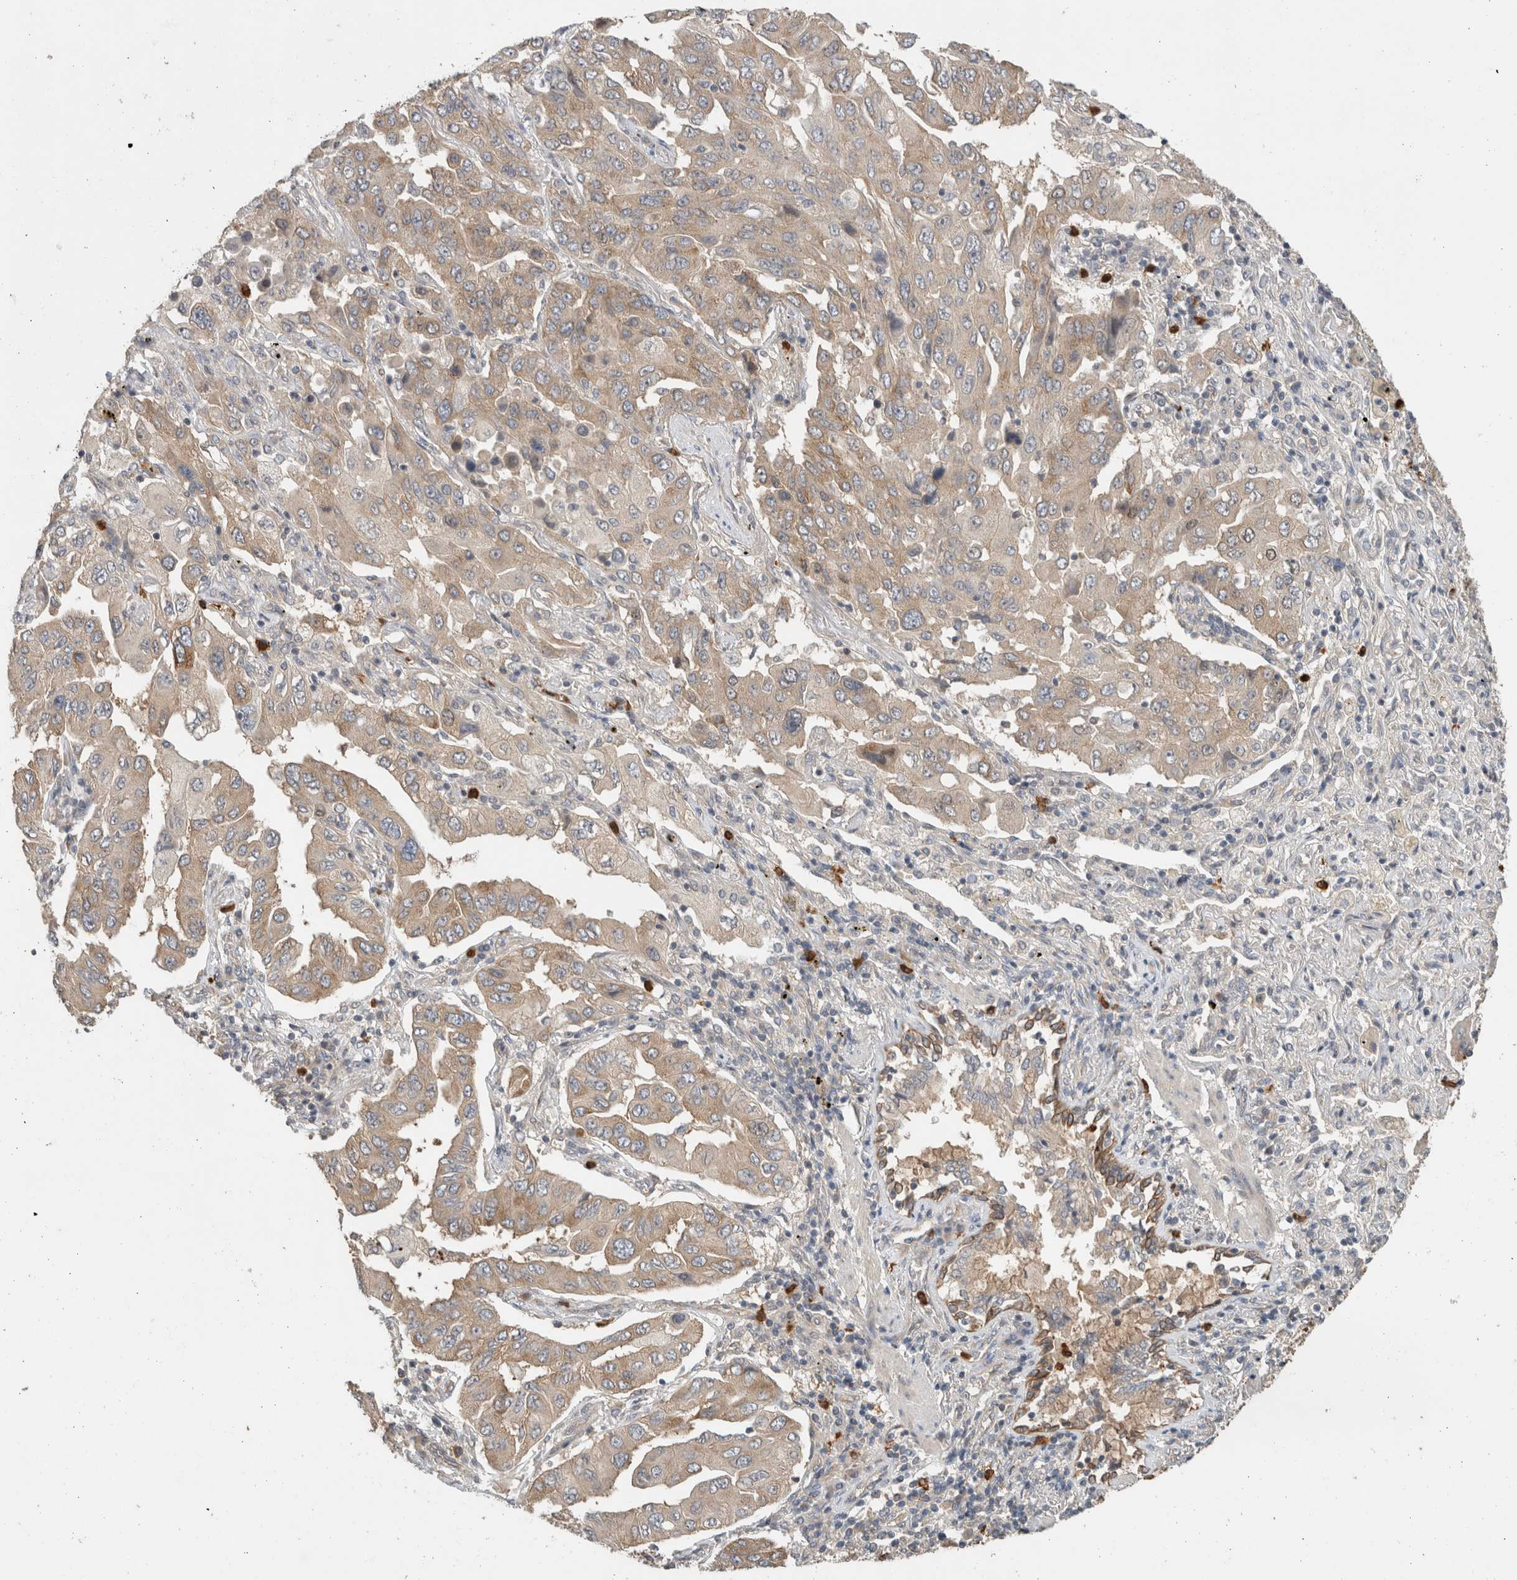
{"staining": {"intensity": "weak", "quantity": ">75%", "location": "cytoplasmic/membranous"}, "tissue": "lung cancer", "cell_type": "Tumor cells", "image_type": "cancer", "snomed": [{"axis": "morphology", "description": "Adenocarcinoma, NOS"}, {"axis": "topography", "description": "Lung"}], "caption": "The immunohistochemical stain highlights weak cytoplasmic/membranous expression in tumor cells of lung adenocarcinoma tissue.", "gene": "PUM1", "patient": {"sex": "female", "age": 65}}